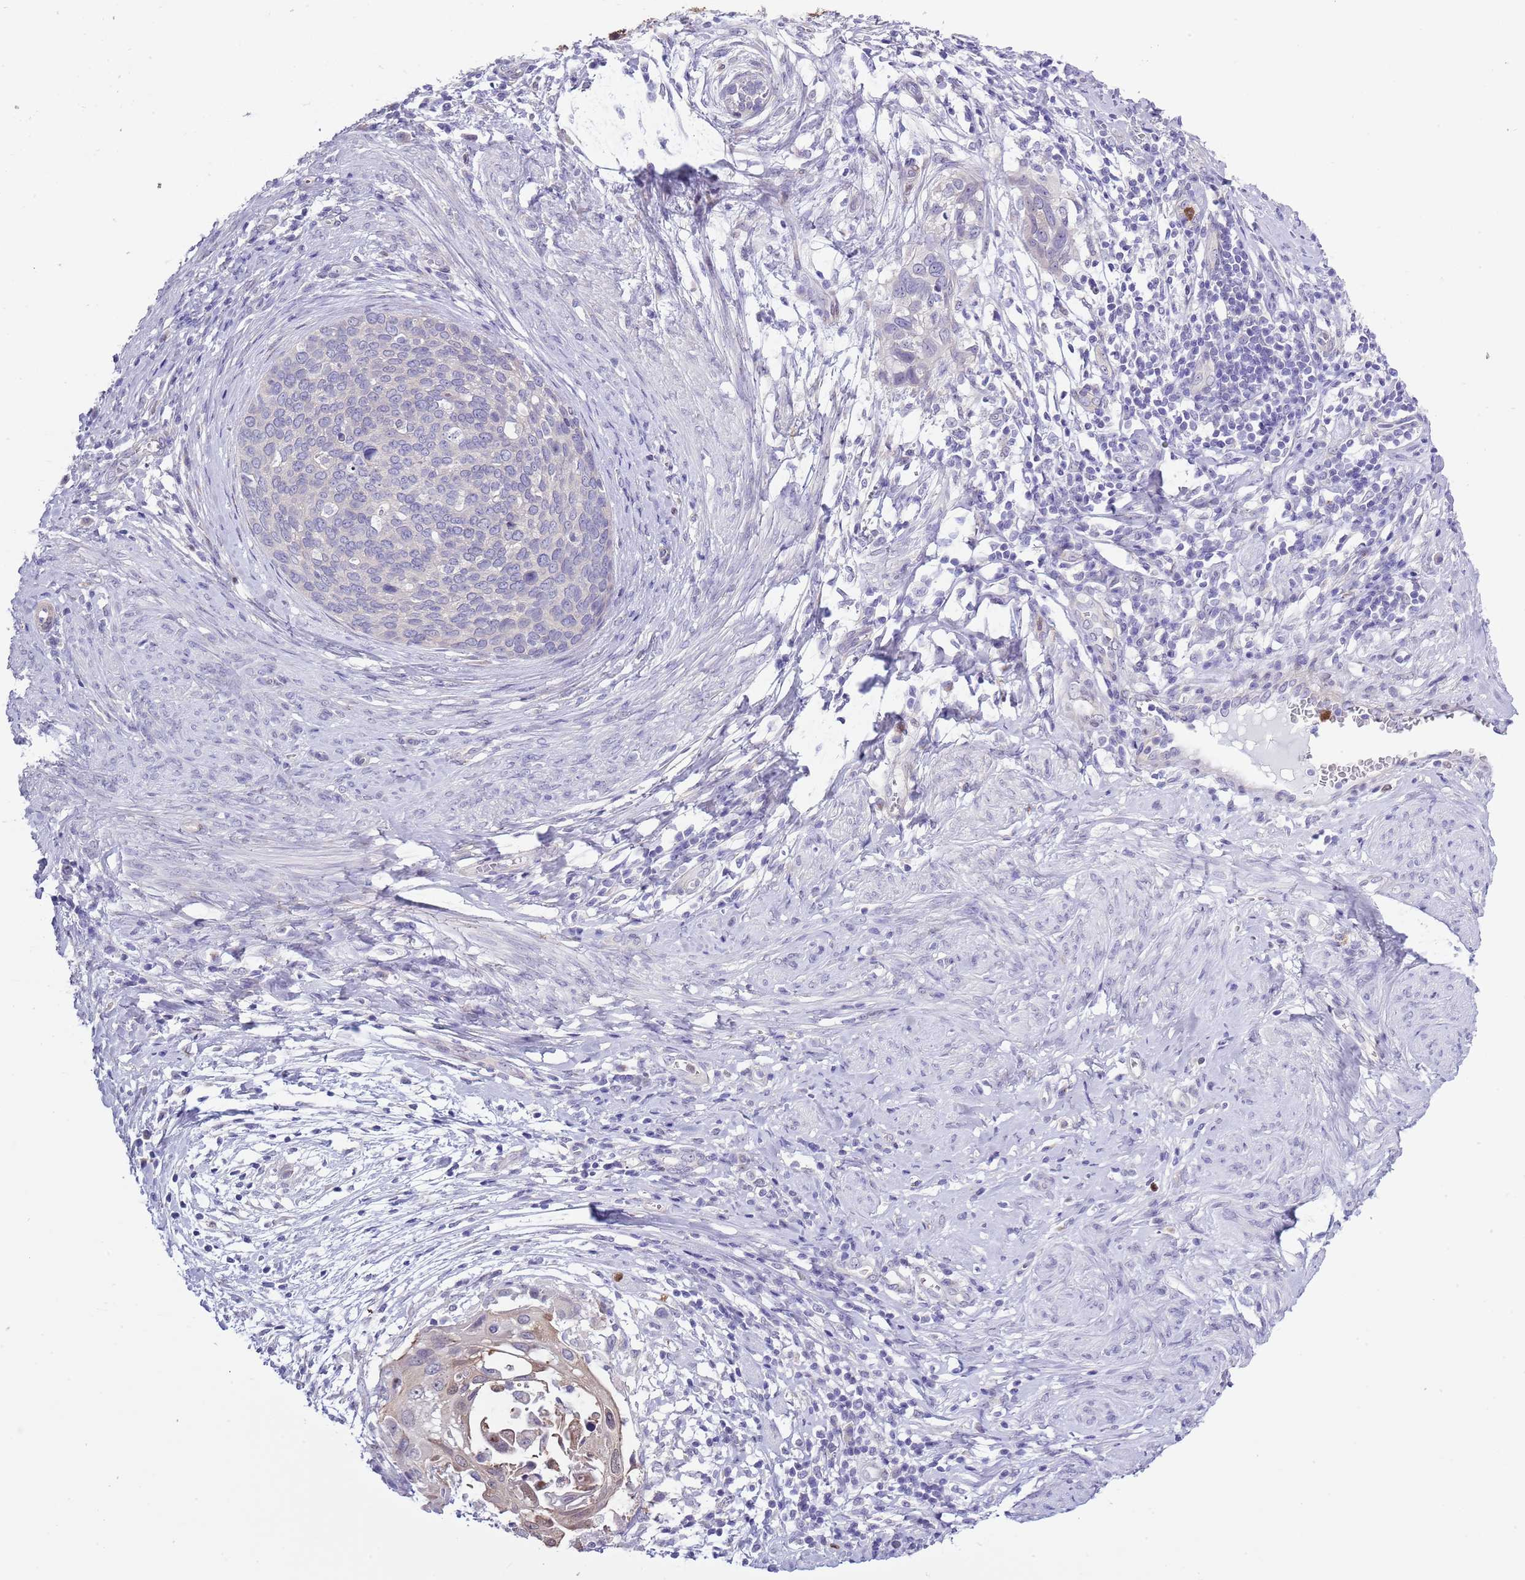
{"staining": {"intensity": "weak", "quantity": "<25%", "location": "cytoplasmic/membranous"}, "tissue": "cervical cancer", "cell_type": "Tumor cells", "image_type": "cancer", "snomed": [{"axis": "morphology", "description": "Squamous cell carcinoma, NOS"}, {"axis": "topography", "description": "Cervix"}], "caption": "DAB immunohistochemical staining of human cervical squamous cell carcinoma exhibits no significant expression in tumor cells.", "gene": "ZFP2", "patient": {"sex": "female", "age": 80}}